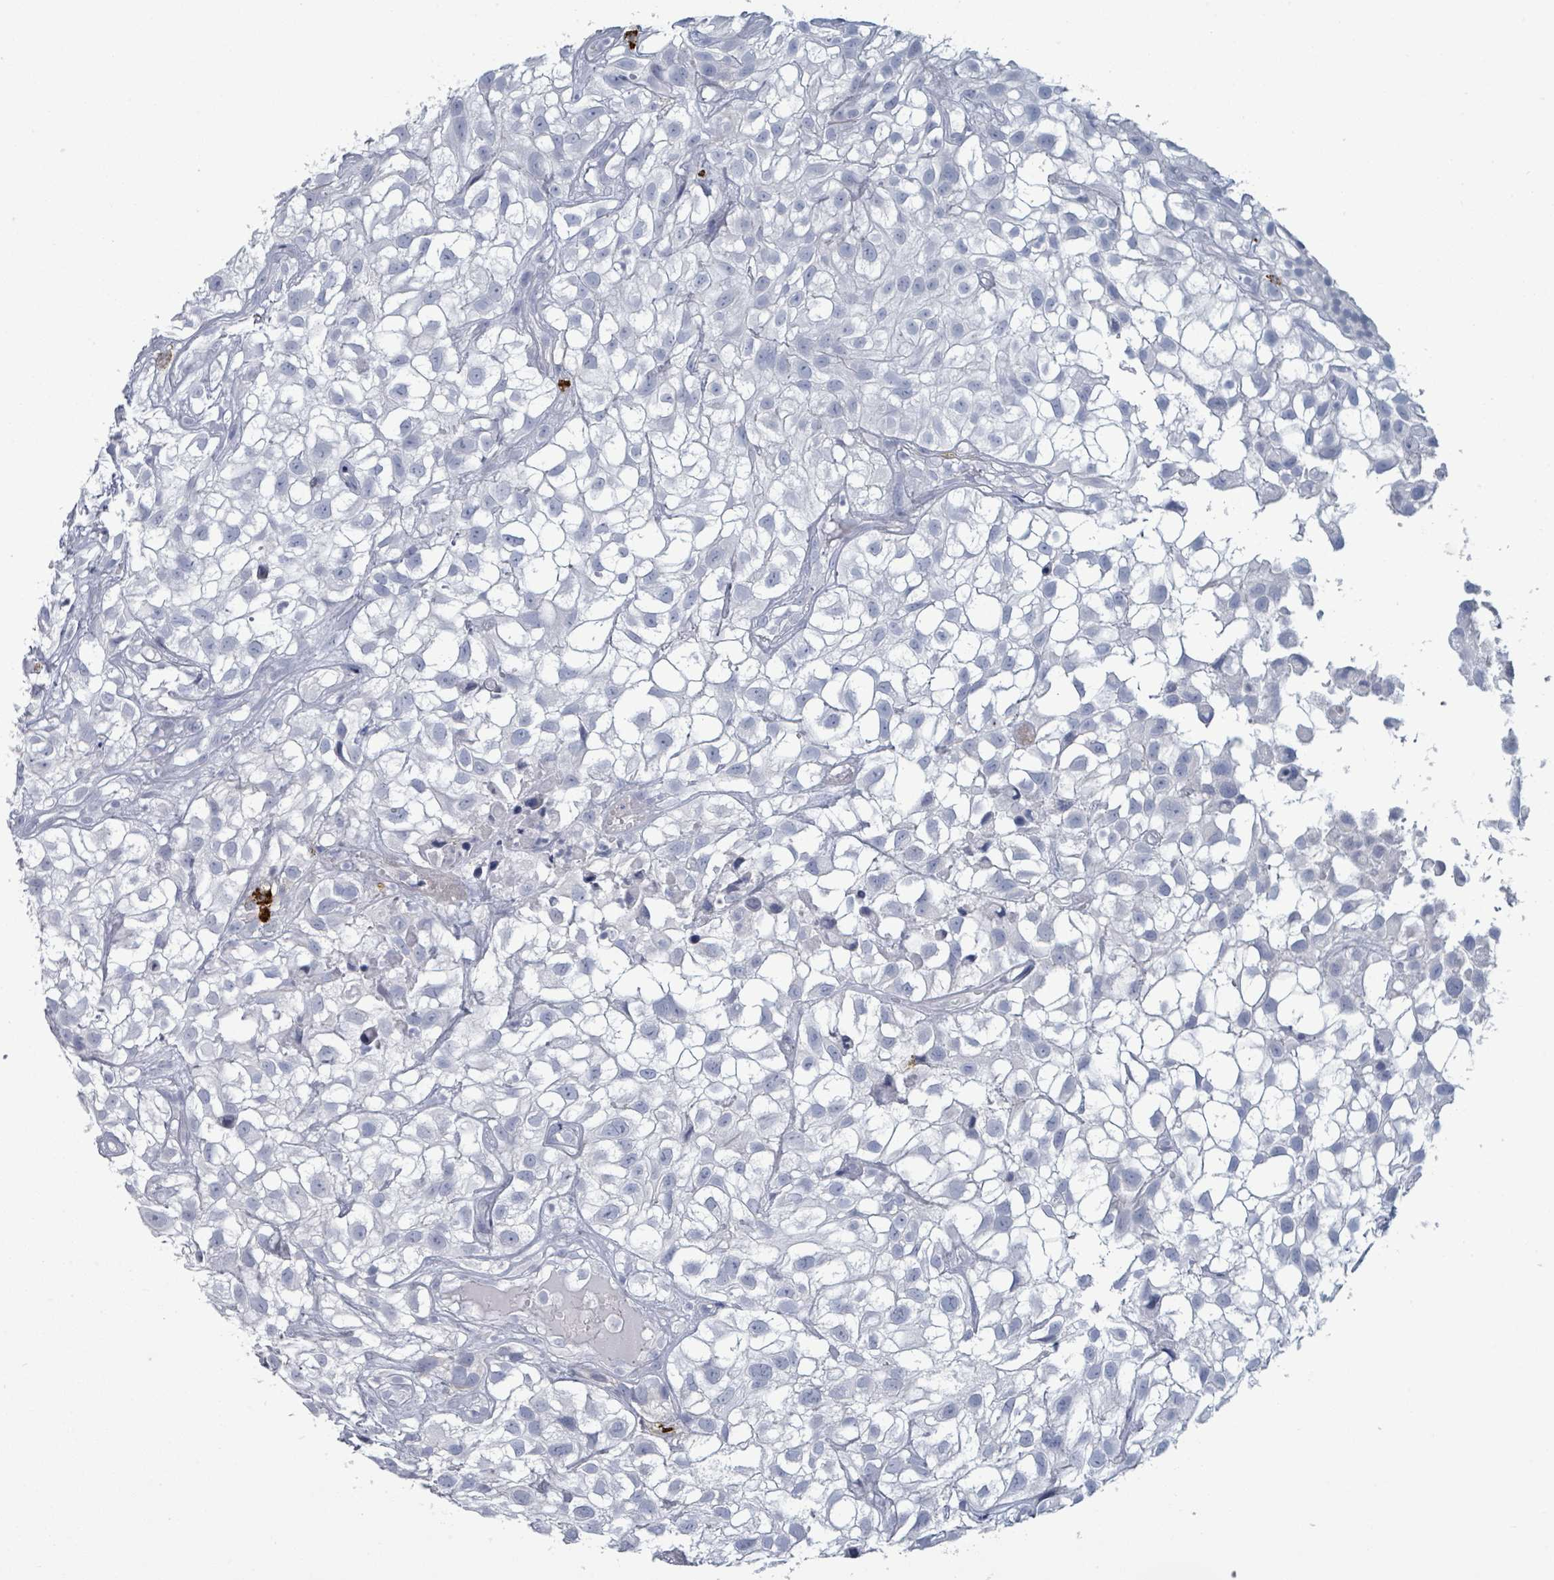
{"staining": {"intensity": "negative", "quantity": "none", "location": "none"}, "tissue": "urothelial cancer", "cell_type": "Tumor cells", "image_type": "cancer", "snomed": [{"axis": "morphology", "description": "Urothelial carcinoma, High grade"}, {"axis": "topography", "description": "Urinary bladder"}], "caption": "The histopathology image exhibits no significant positivity in tumor cells of urothelial carcinoma (high-grade). The staining was performed using DAB (3,3'-diaminobenzidine) to visualize the protein expression in brown, while the nuclei were stained in blue with hematoxylin (Magnification: 20x).", "gene": "VPS13D", "patient": {"sex": "male", "age": 56}}